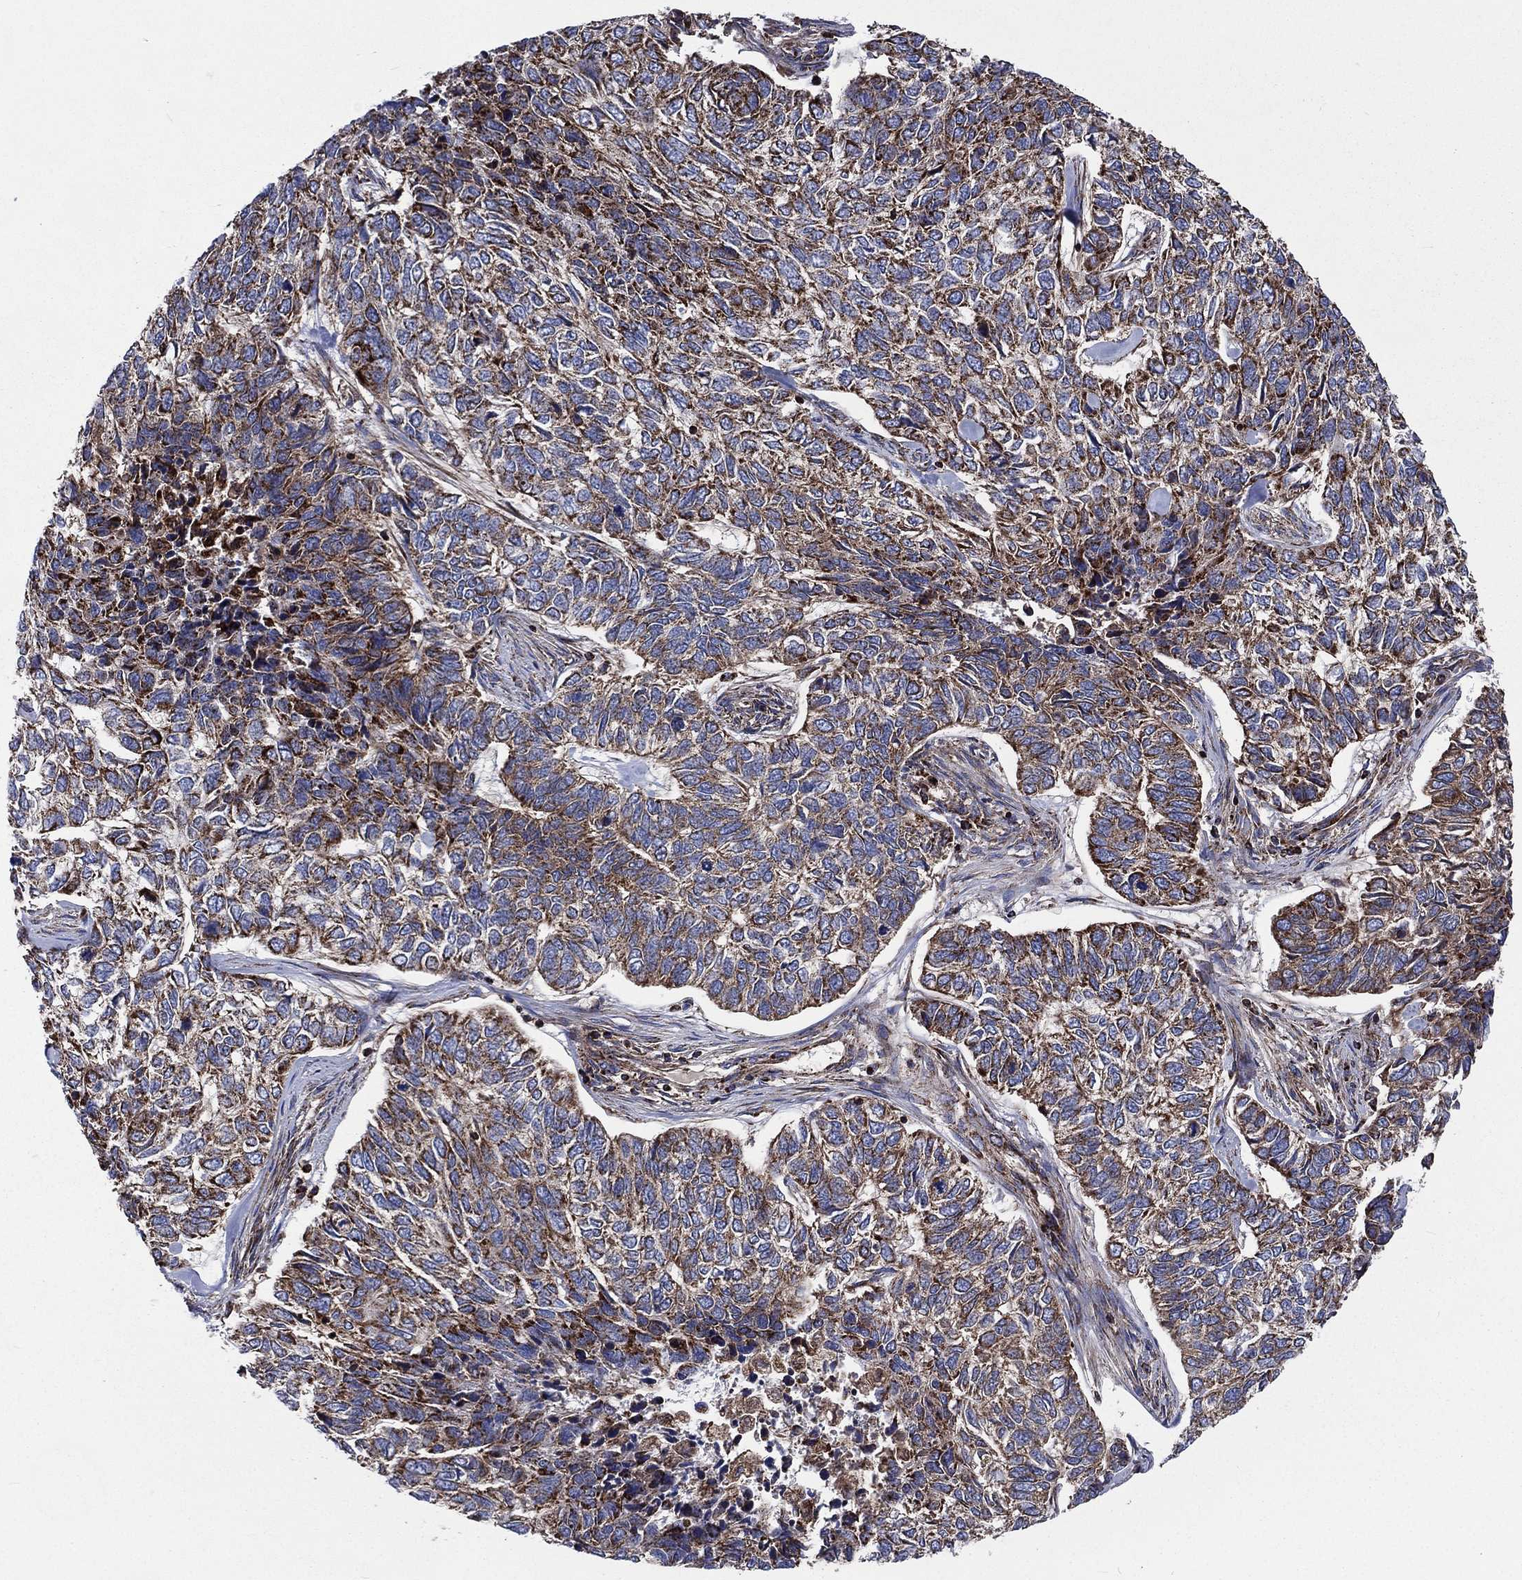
{"staining": {"intensity": "strong", "quantity": ">75%", "location": "cytoplasmic/membranous"}, "tissue": "skin cancer", "cell_type": "Tumor cells", "image_type": "cancer", "snomed": [{"axis": "morphology", "description": "Basal cell carcinoma"}, {"axis": "topography", "description": "Skin"}], "caption": "Immunohistochemical staining of skin basal cell carcinoma exhibits strong cytoplasmic/membranous protein staining in approximately >75% of tumor cells.", "gene": "ANKRD37", "patient": {"sex": "female", "age": 65}}